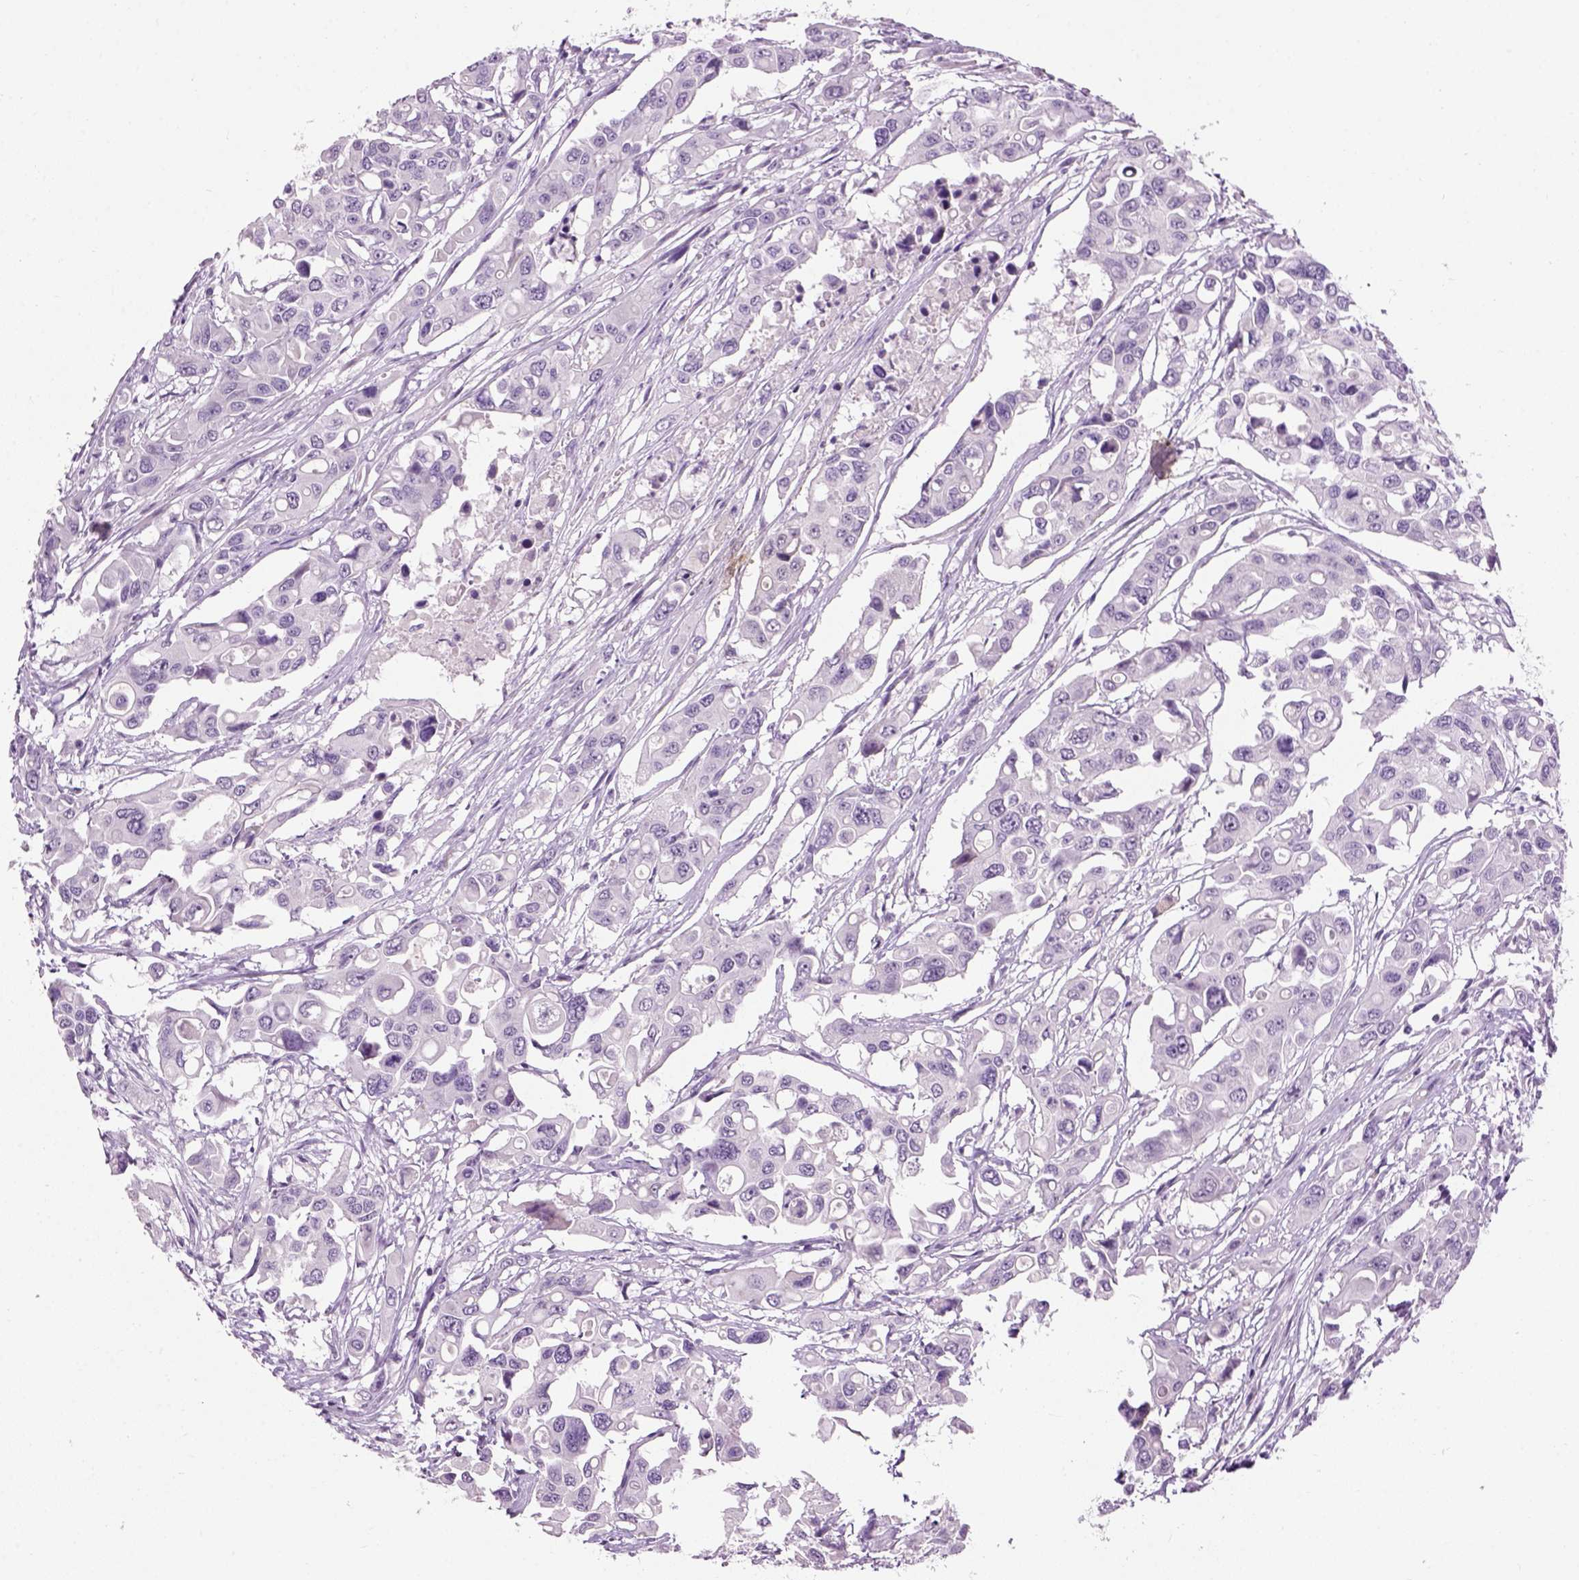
{"staining": {"intensity": "negative", "quantity": "none", "location": "none"}, "tissue": "colorectal cancer", "cell_type": "Tumor cells", "image_type": "cancer", "snomed": [{"axis": "morphology", "description": "Adenocarcinoma, NOS"}, {"axis": "topography", "description": "Colon"}], "caption": "Tumor cells show no significant protein expression in colorectal adenocarcinoma. (DAB IHC with hematoxylin counter stain).", "gene": "GABRB2", "patient": {"sex": "male", "age": 77}}